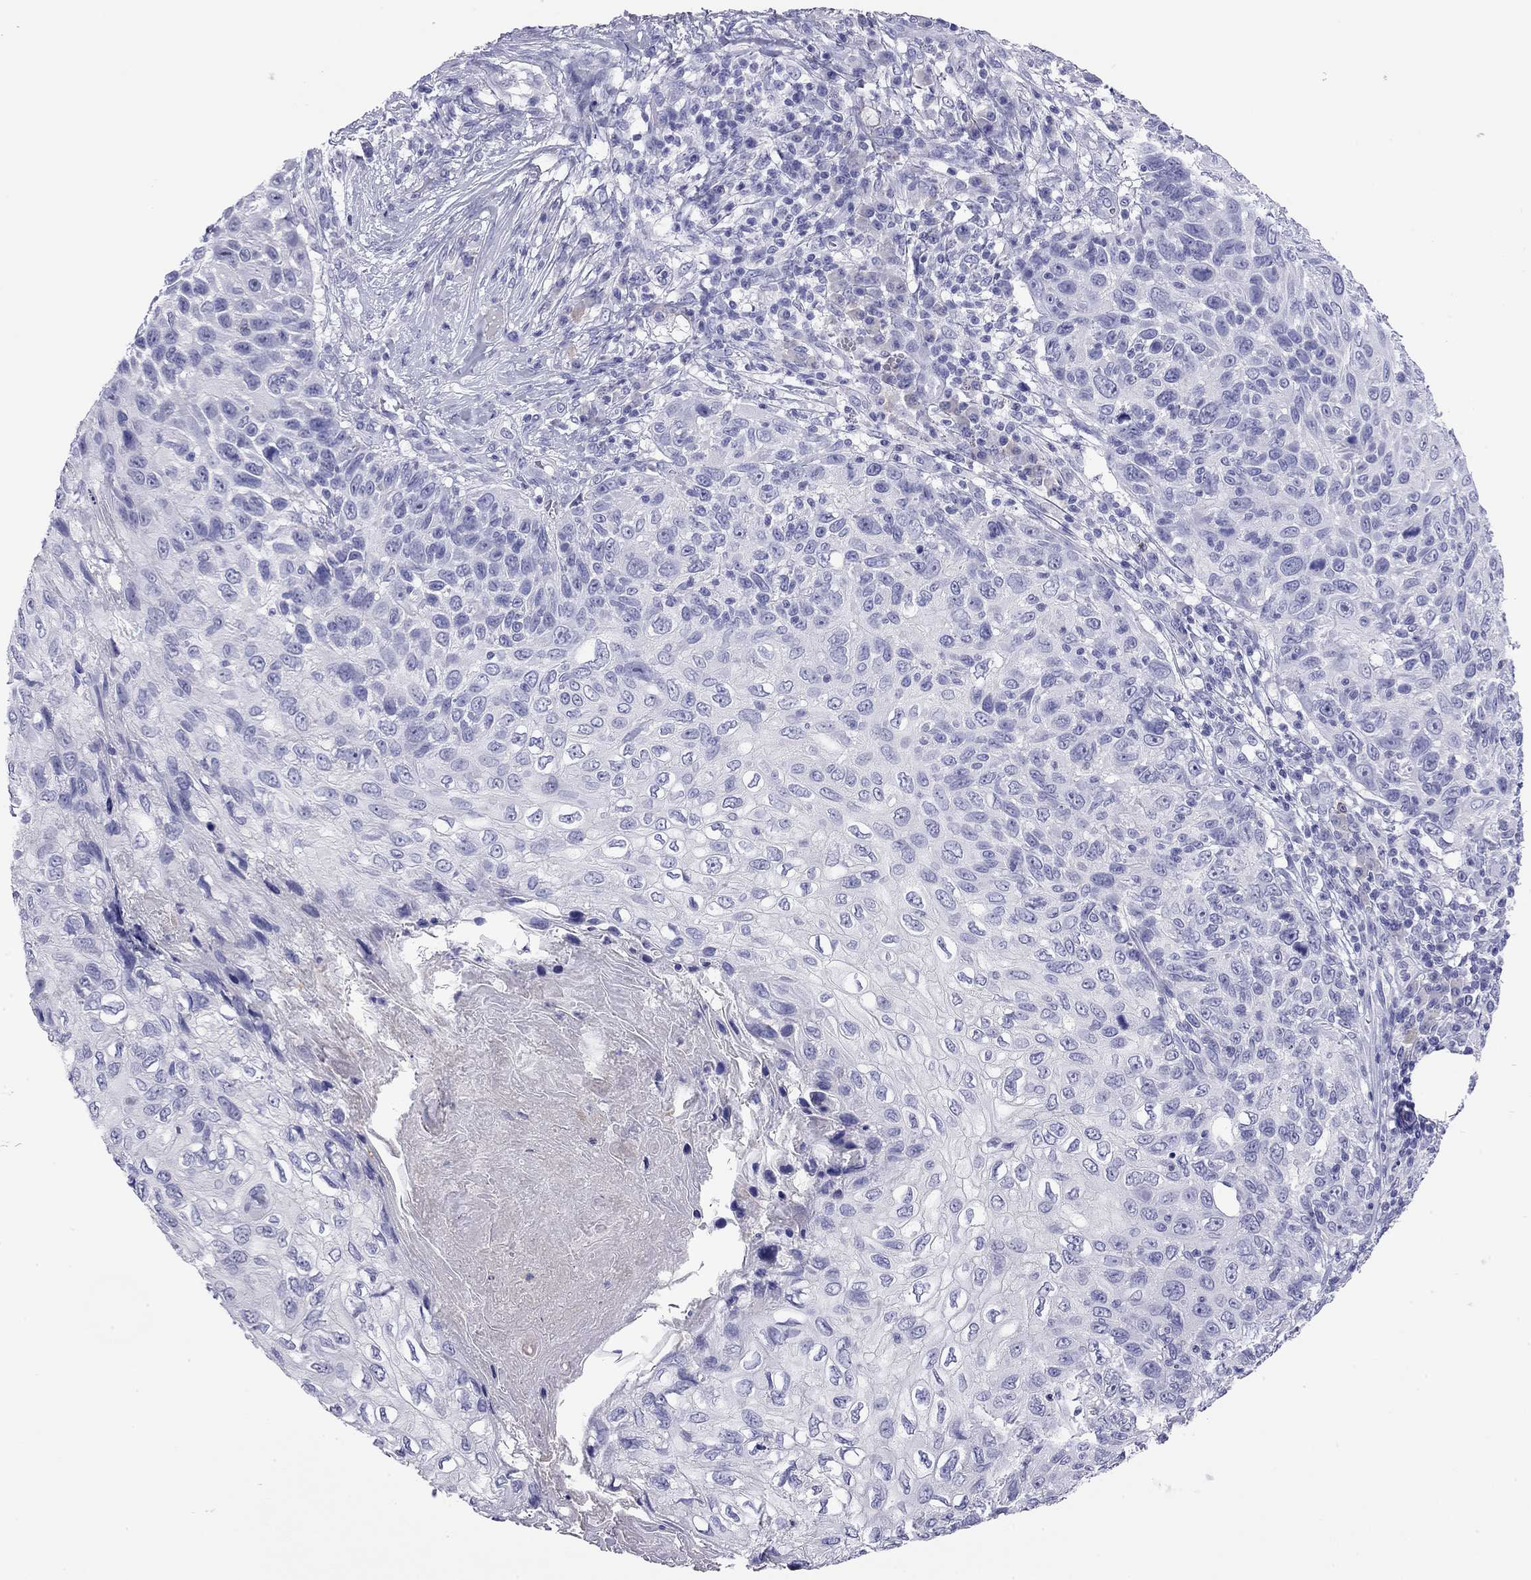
{"staining": {"intensity": "negative", "quantity": "none", "location": "none"}, "tissue": "skin cancer", "cell_type": "Tumor cells", "image_type": "cancer", "snomed": [{"axis": "morphology", "description": "Squamous cell carcinoma, NOS"}, {"axis": "topography", "description": "Skin"}], "caption": "High magnification brightfield microscopy of skin cancer stained with DAB (brown) and counterstained with hematoxylin (blue): tumor cells show no significant positivity.", "gene": "ODF4", "patient": {"sex": "male", "age": 92}}